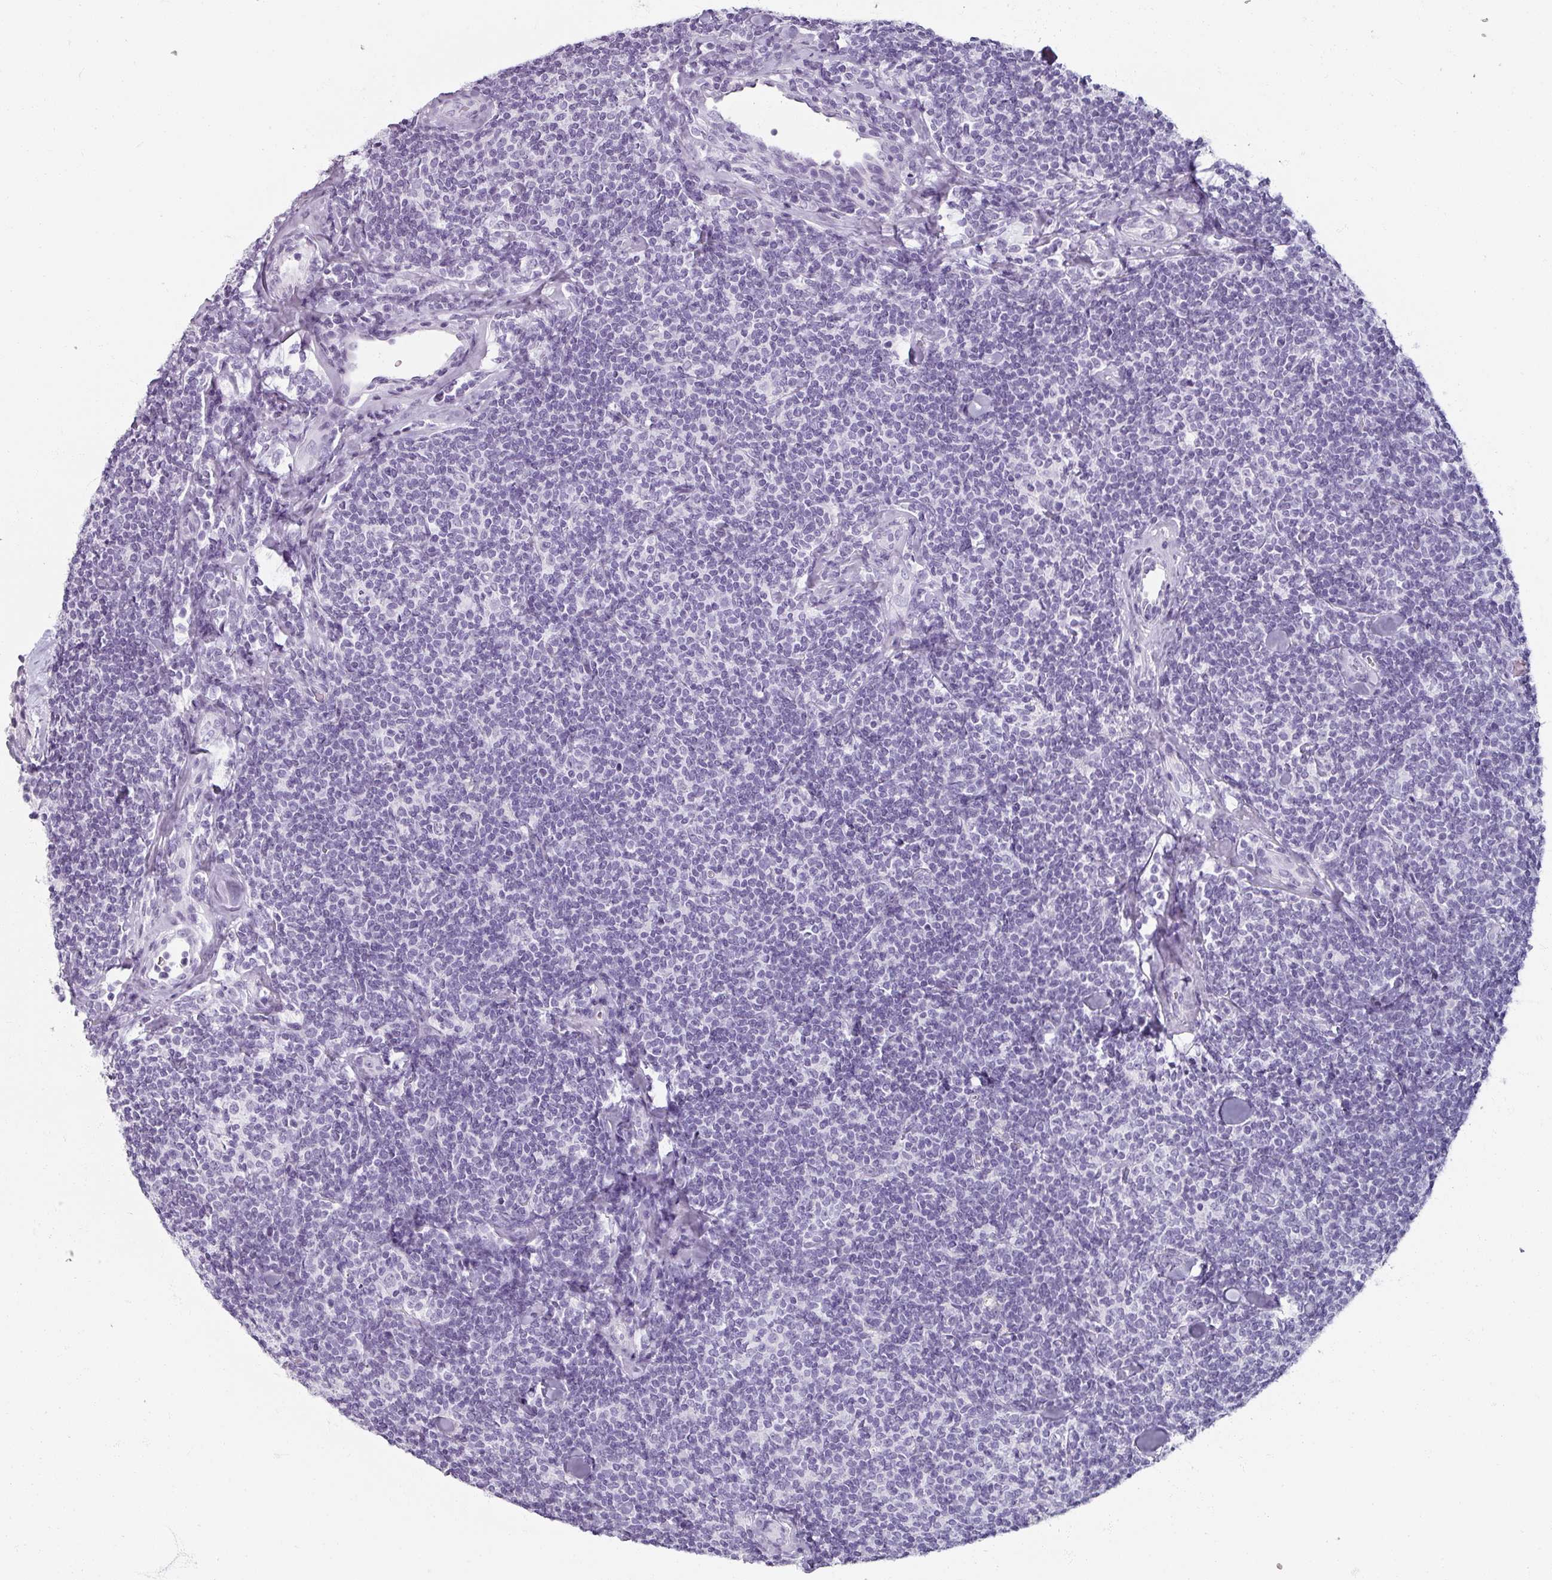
{"staining": {"intensity": "negative", "quantity": "none", "location": "none"}, "tissue": "lymphoma", "cell_type": "Tumor cells", "image_type": "cancer", "snomed": [{"axis": "morphology", "description": "Malignant lymphoma, non-Hodgkin's type, Low grade"}, {"axis": "topography", "description": "Lymph node"}], "caption": "DAB immunohistochemical staining of lymphoma reveals no significant staining in tumor cells.", "gene": "REG3G", "patient": {"sex": "female", "age": 56}}